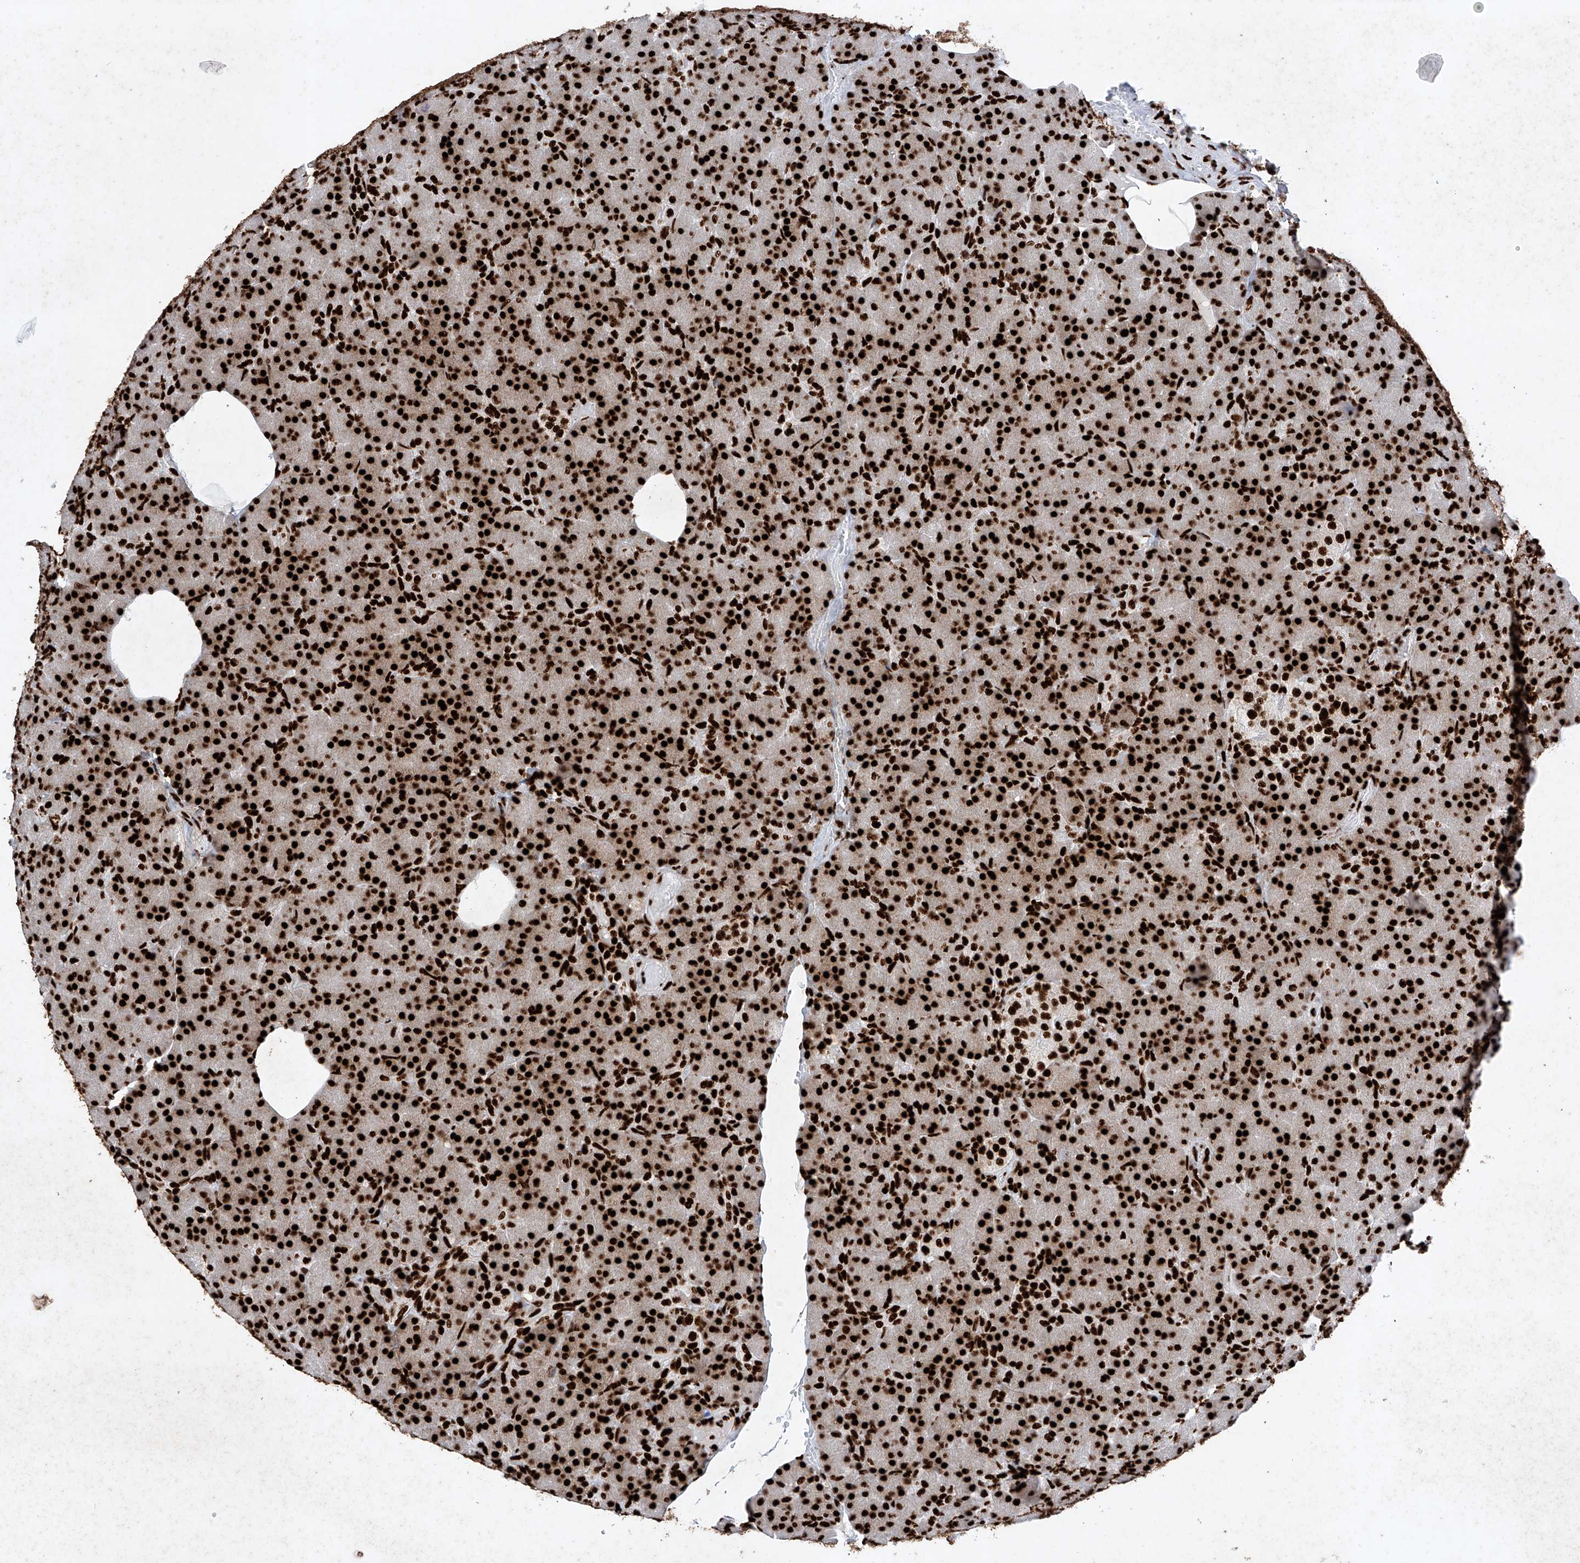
{"staining": {"intensity": "strong", "quantity": ">75%", "location": "nuclear"}, "tissue": "pancreas", "cell_type": "Exocrine glandular cells", "image_type": "normal", "snomed": [{"axis": "morphology", "description": "Normal tissue, NOS"}, {"axis": "topography", "description": "Pancreas"}], "caption": "Exocrine glandular cells reveal high levels of strong nuclear positivity in approximately >75% of cells in unremarkable human pancreas.", "gene": "SRSF6", "patient": {"sex": "female", "age": 43}}